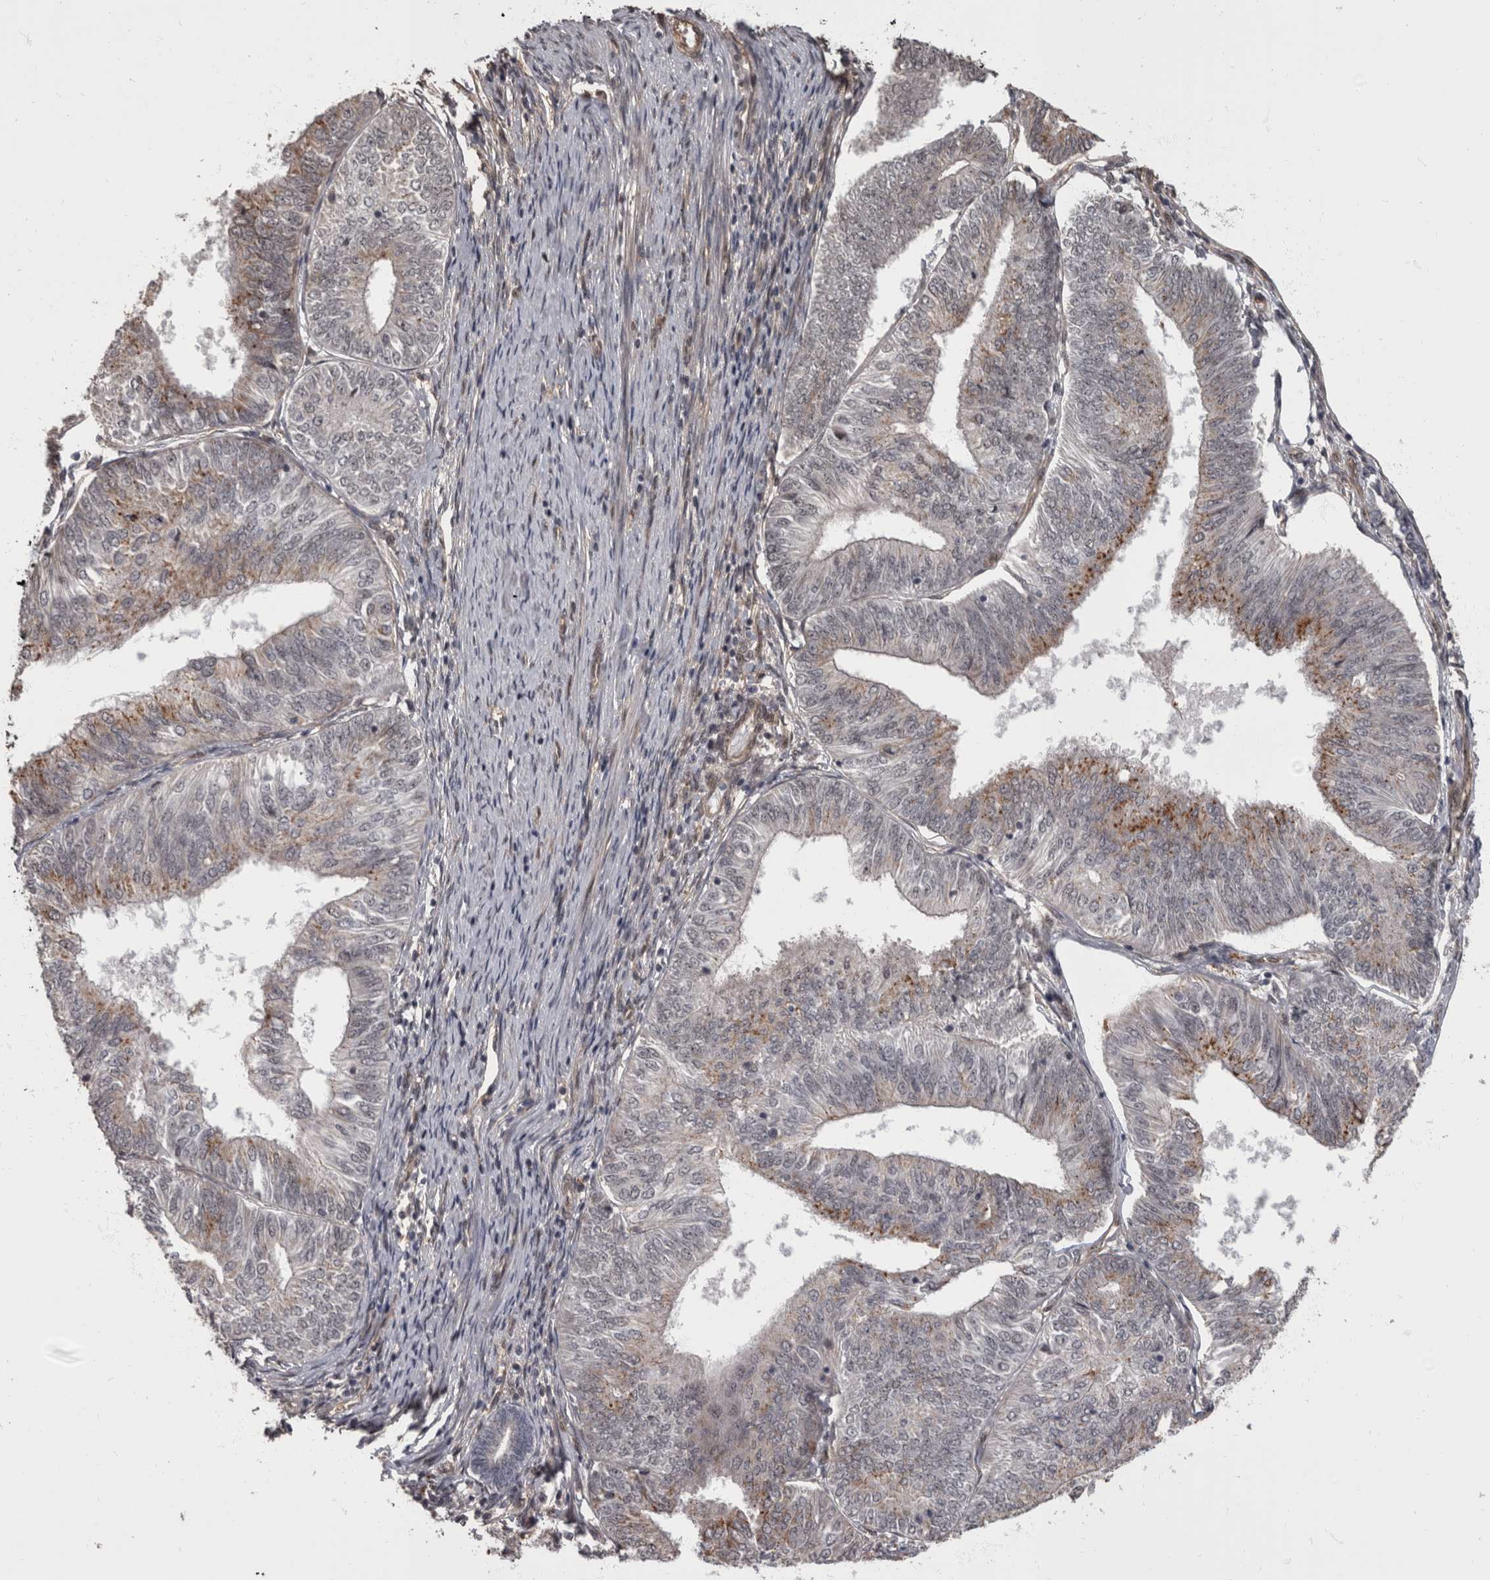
{"staining": {"intensity": "moderate", "quantity": "<25%", "location": "cytoplasmic/membranous"}, "tissue": "endometrial cancer", "cell_type": "Tumor cells", "image_type": "cancer", "snomed": [{"axis": "morphology", "description": "Adenocarcinoma, NOS"}, {"axis": "topography", "description": "Endometrium"}], "caption": "Moderate cytoplasmic/membranous staining for a protein is appreciated in approximately <25% of tumor cells of endometrial adenocarcinoma using immunohistochemistry.", "gene": "AKT3", "patient": {"sex": "female", "age": 58}}